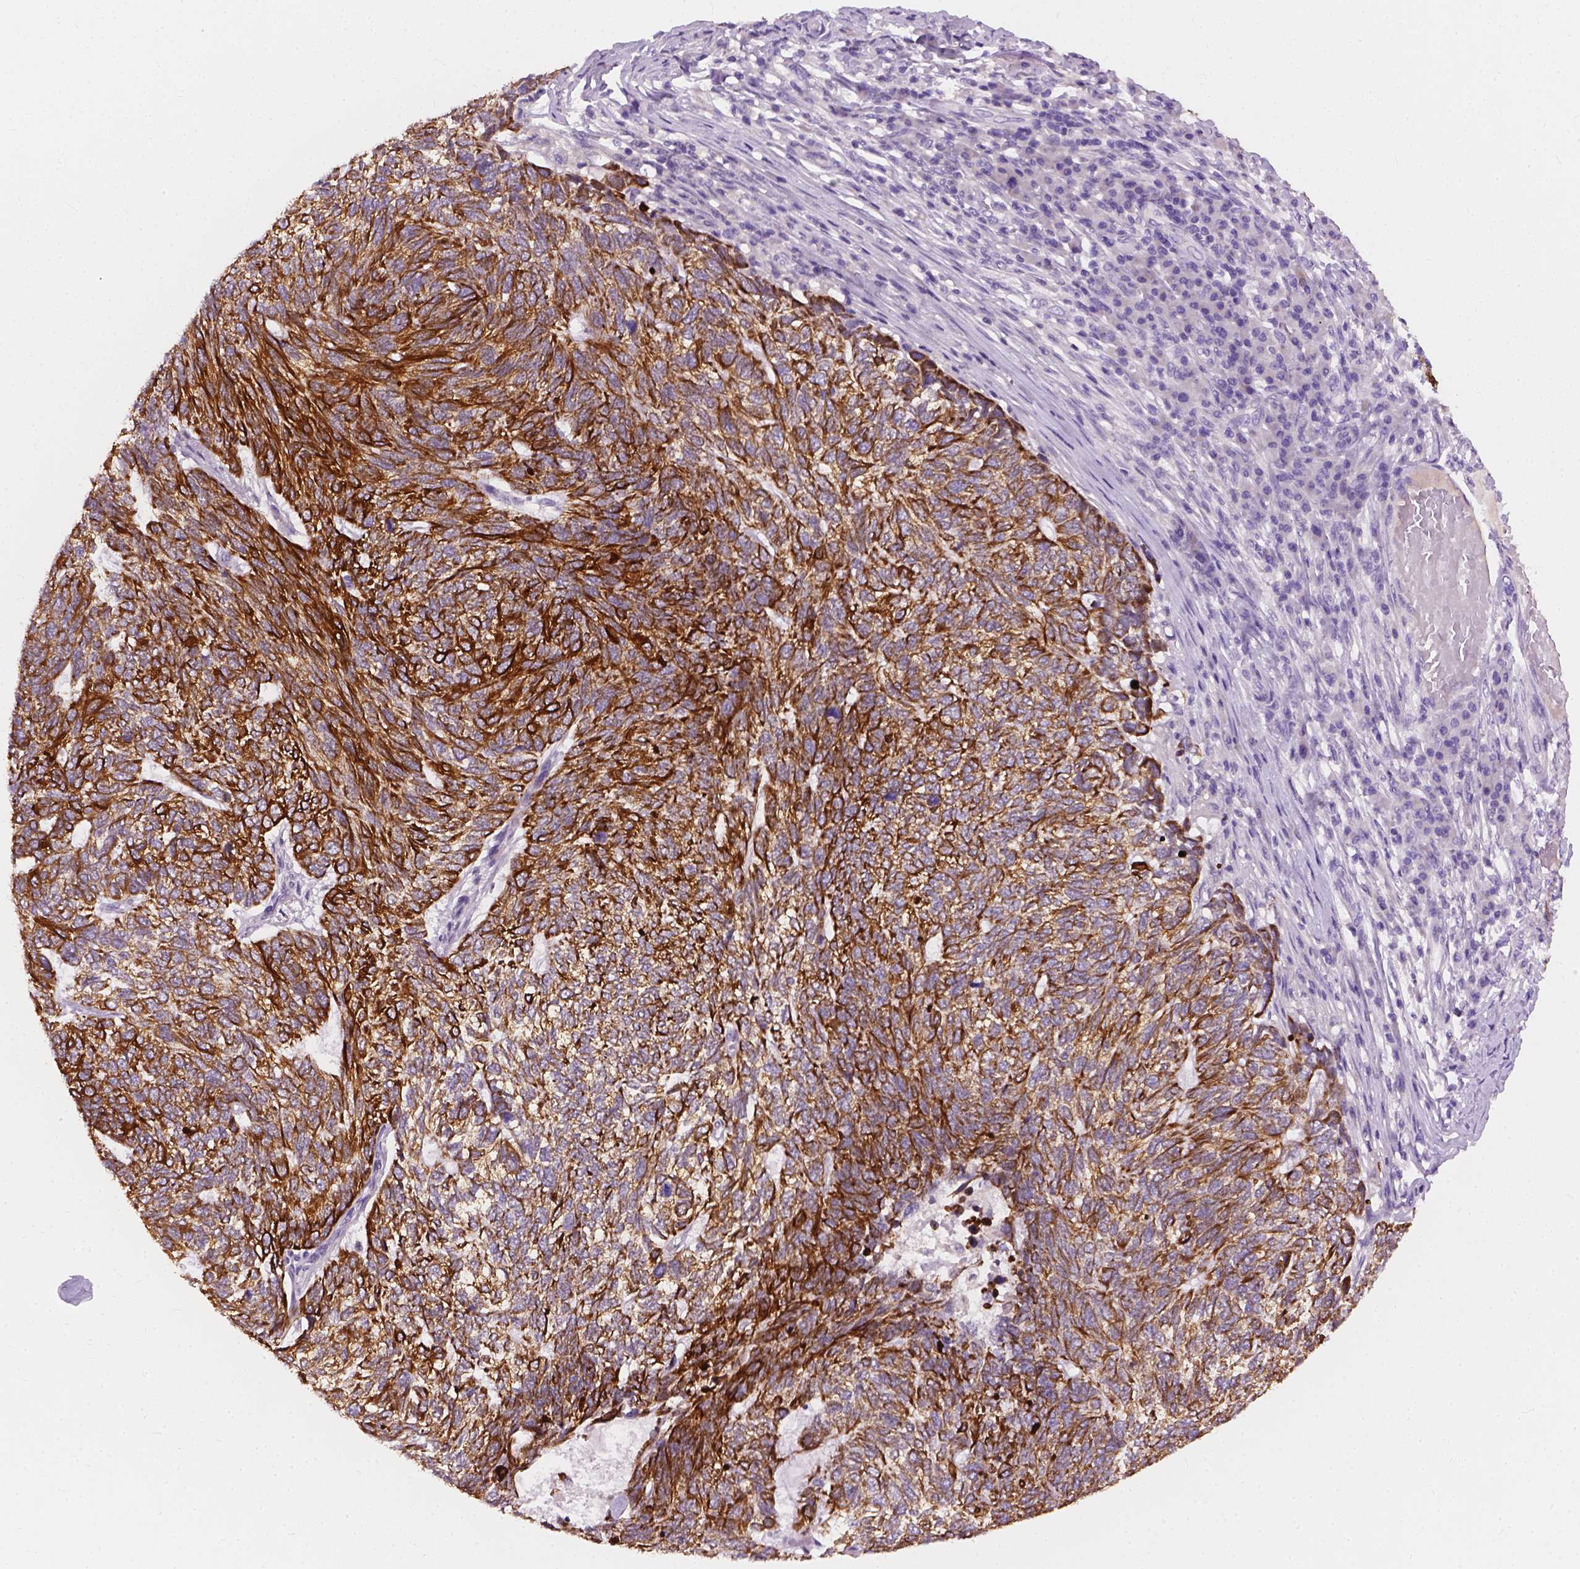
{"staining": {"intensity": "strong", "quantity": ">75%", "location": "cytoplasmic/membranous"}, "tissue": "skin cancer", "cell_type": "Tumor cells", "image_type": "cancer", "snomed": [{"axis": "morphology", "description": "Basal cell carcinoma"}, {"axis": "topography", "description": "Skin"}], "caption": "DAB immunohistochemical staining of skin basal cell carcinoma reveals strong cytoplasmic/membranous protein staining in approximately >75% of tumor cells.", "gene": "KRT17", "patient": {"sex": "female", "age": 65}}